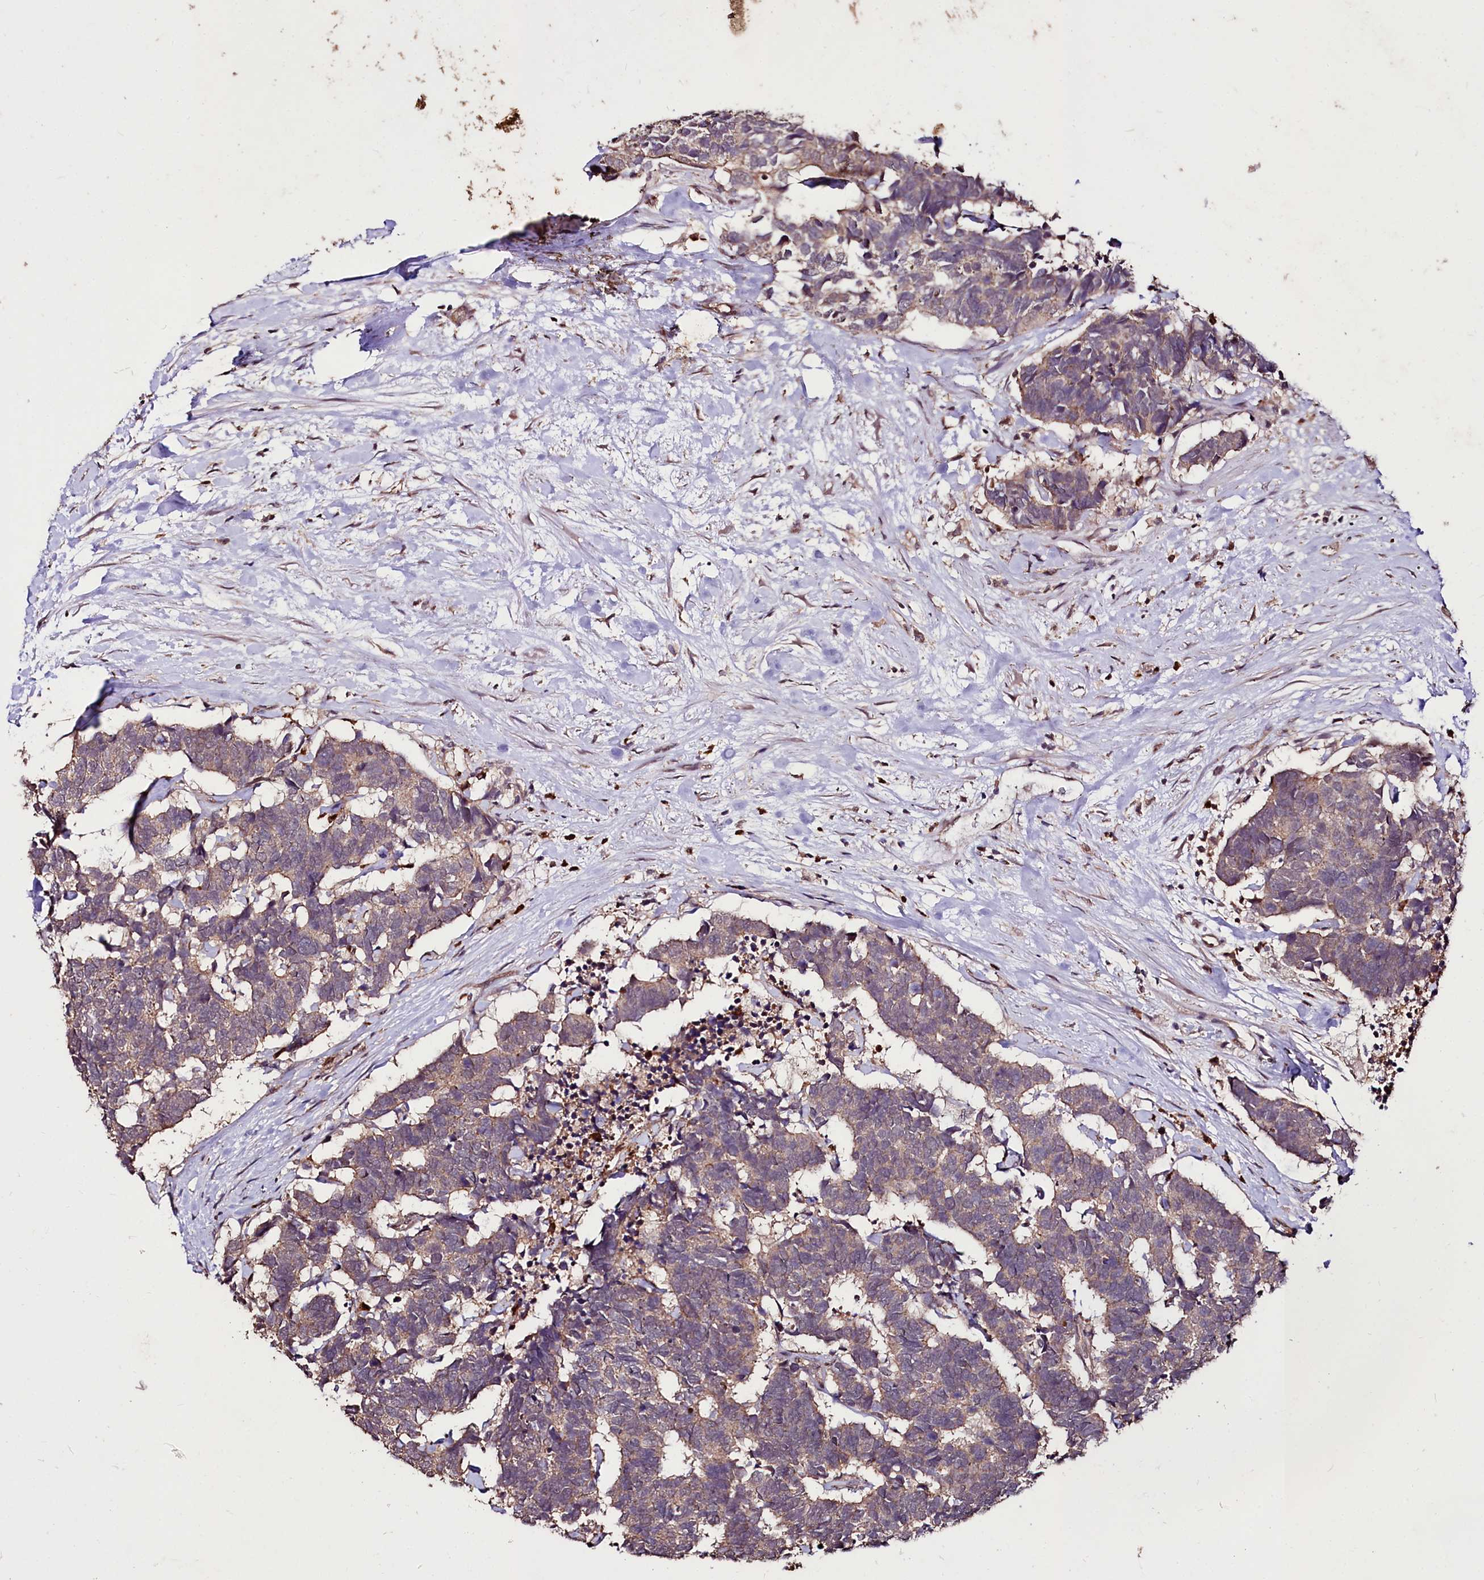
{"staining": {"intensity": "weak", "quantity": "25%-75%", "location": "cytoplasmic/membranous"}, "tissue": "carcinoid", "cell_type": "Tumor cells", "image_type": "cancer", "snomed": [{"axis": "morphology", "description": "Carcinoma, NOS"}, {"axis": "morphology", "description": "Carcinoid, malignant, NOS"}, {"axis": "topography", "description": "Urinary bladder"}], "caption": "Carcinoid stained for a protein (brown) demonstrates weak cytoplasmic/membranous positive staining in approximately 25%-75% of tumor cells.", "gene": "KLRB1", "patient": {"sex": "male", "age": 57}}